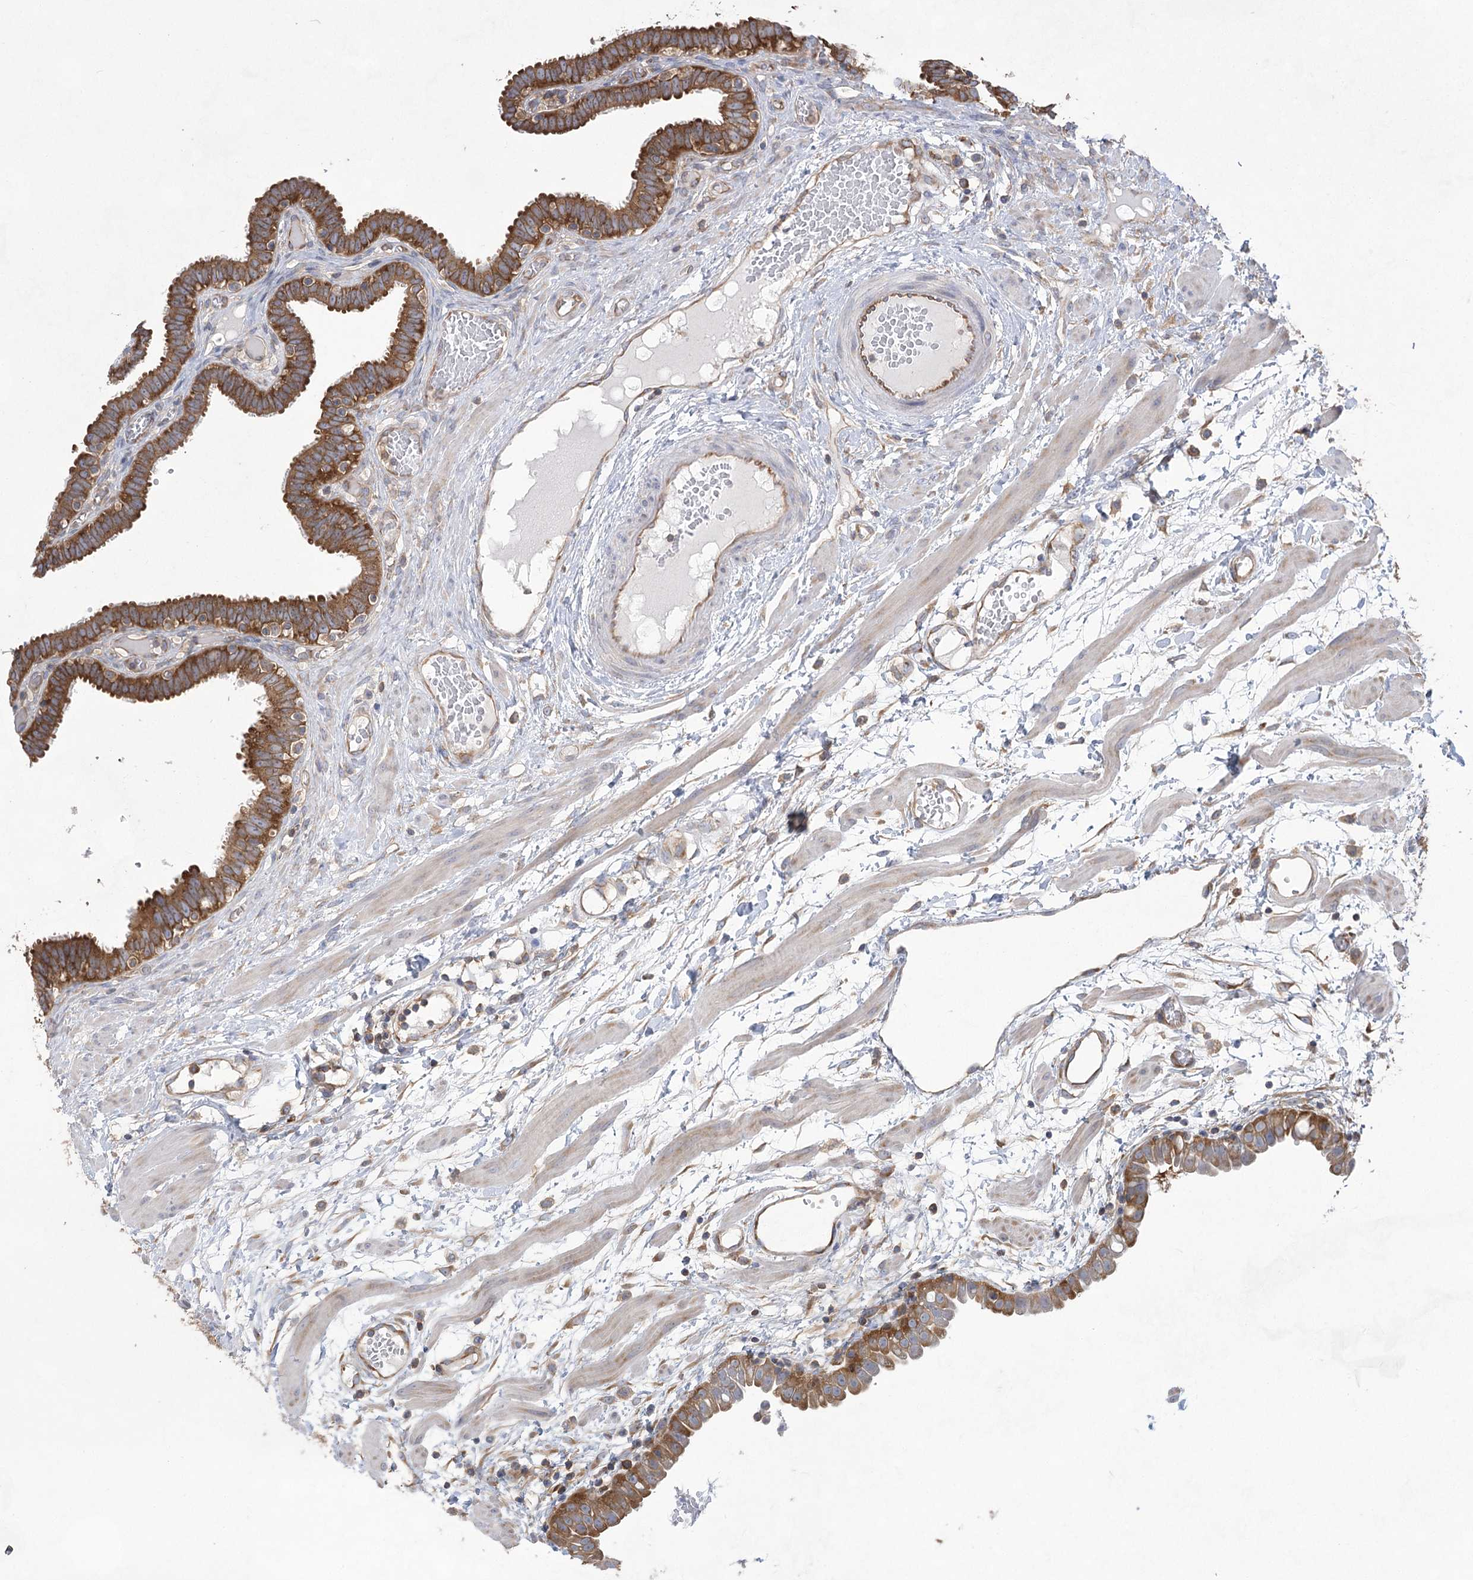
{"staining": {"intensity": "strong", "quantity": ">75%", "location": "cytoplasmic/membranous"}, "tissue": "fallopian tube", "cell_type": "Glandular cells", "image_type": "normal", "snomed": [{"axis": "morphology", "description": "Normal tissue, NOS"}, {"axis": "topography", "description": "Fallopian tube"}, {"axis": "topography", "description": "Placenta"}], "caption": "Protein staining of unremarkable fallopian tube shows strong cytoplasmic/membranous positivity in approximately >75% of glandular cells. (IHC, brightfield microscopy, high magnification).", "gene": "EIF3A", "patient": {"sex": "female", "age": 32}}